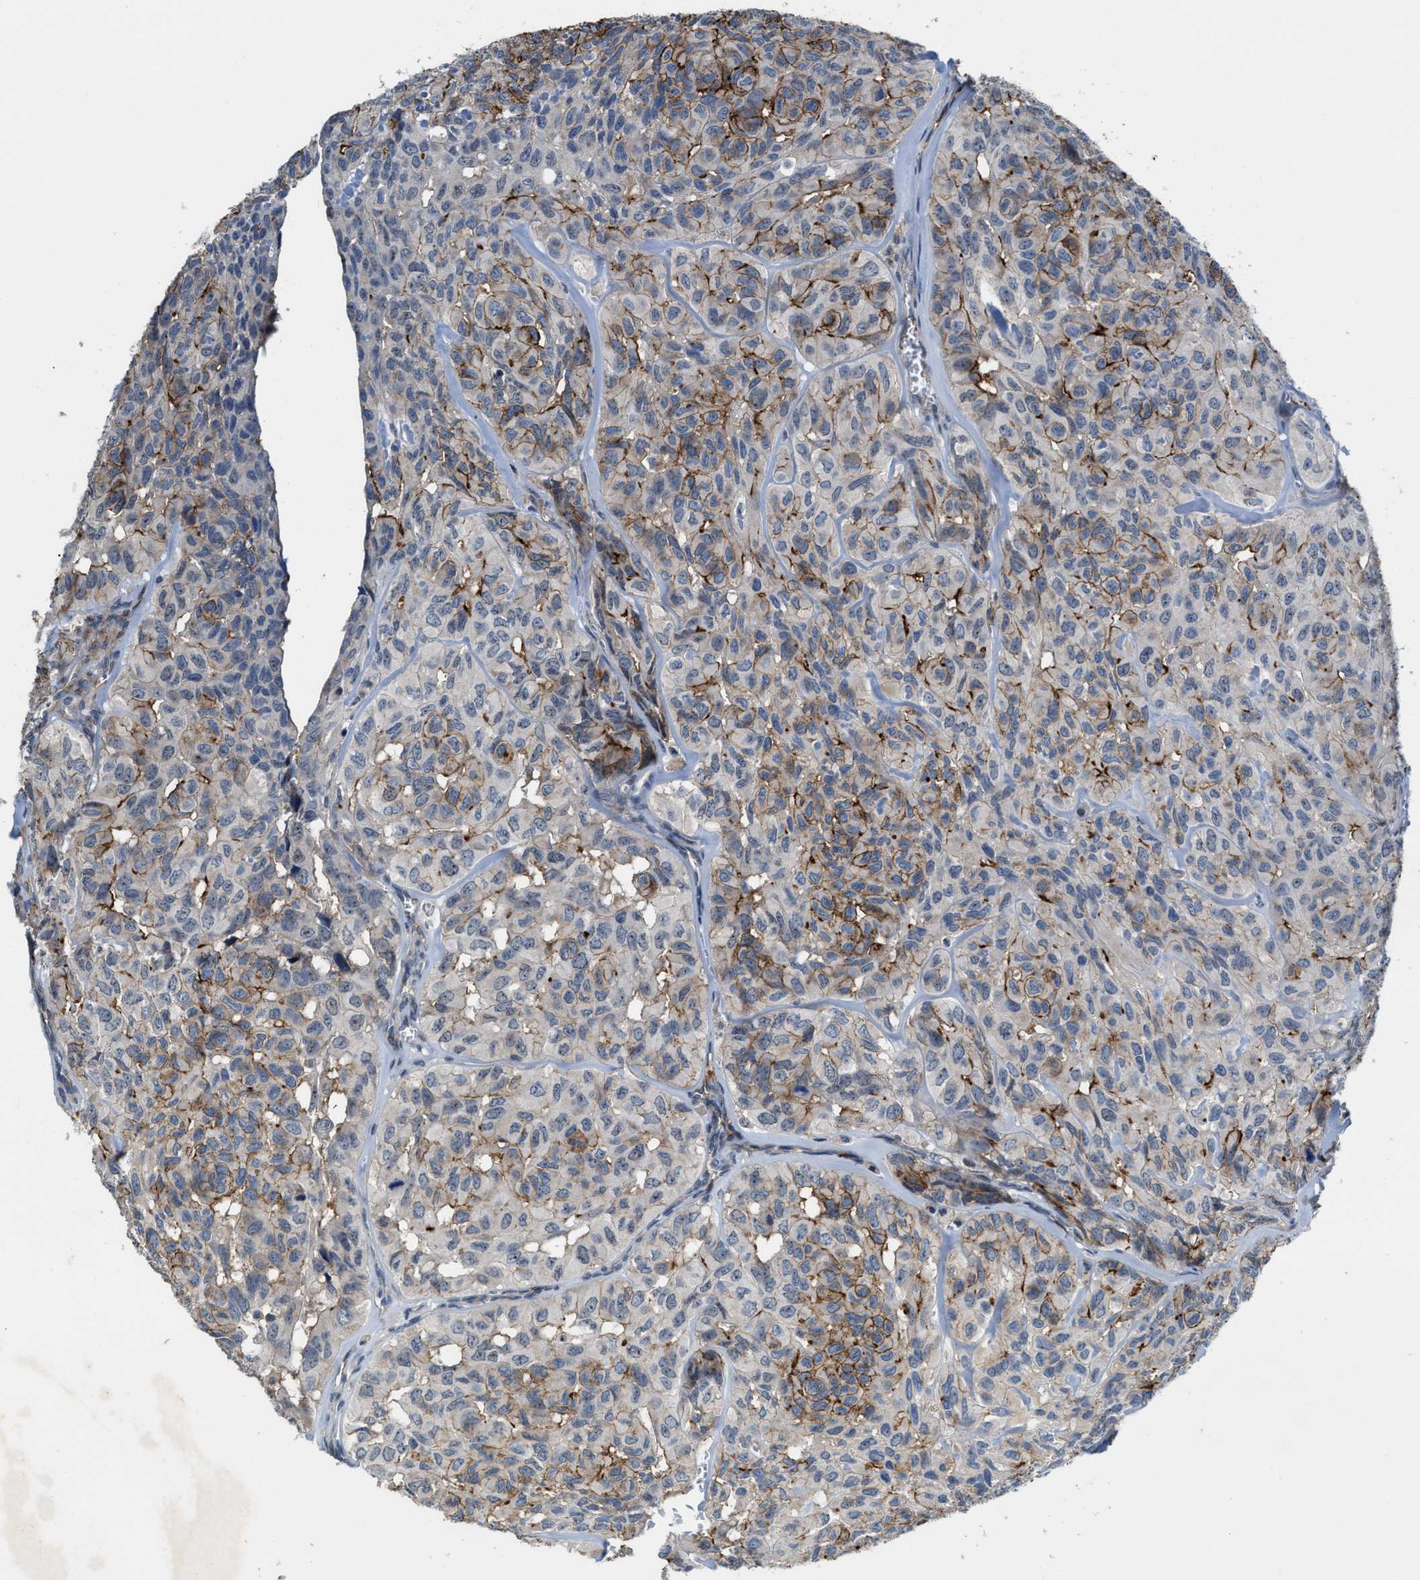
{"staining": {"intensity": "moderate", "quantity": ">75%", "location": "cytoplasmic/membranous"}, "tissue": "head and neck cancer", "cell_type": "Tumor cells", "image_type": "cancer", "snomed": [{"axis": "morphology", "description": "Adenocarcinoma, NOS"}, {"axis": "topography", "description": "Salivary gland, NOS"}, {"axis": "topography", "description": "Head-Neck"}], "caption": "Protein expression analysis of human head and neck cancer (adenocarcinoma) reveals moderate cytoplasmic/membranous staining in approximately >75% of tumor cells.", "gene": "ZNF783", "patient": {"sex": "female", "age": 76}}